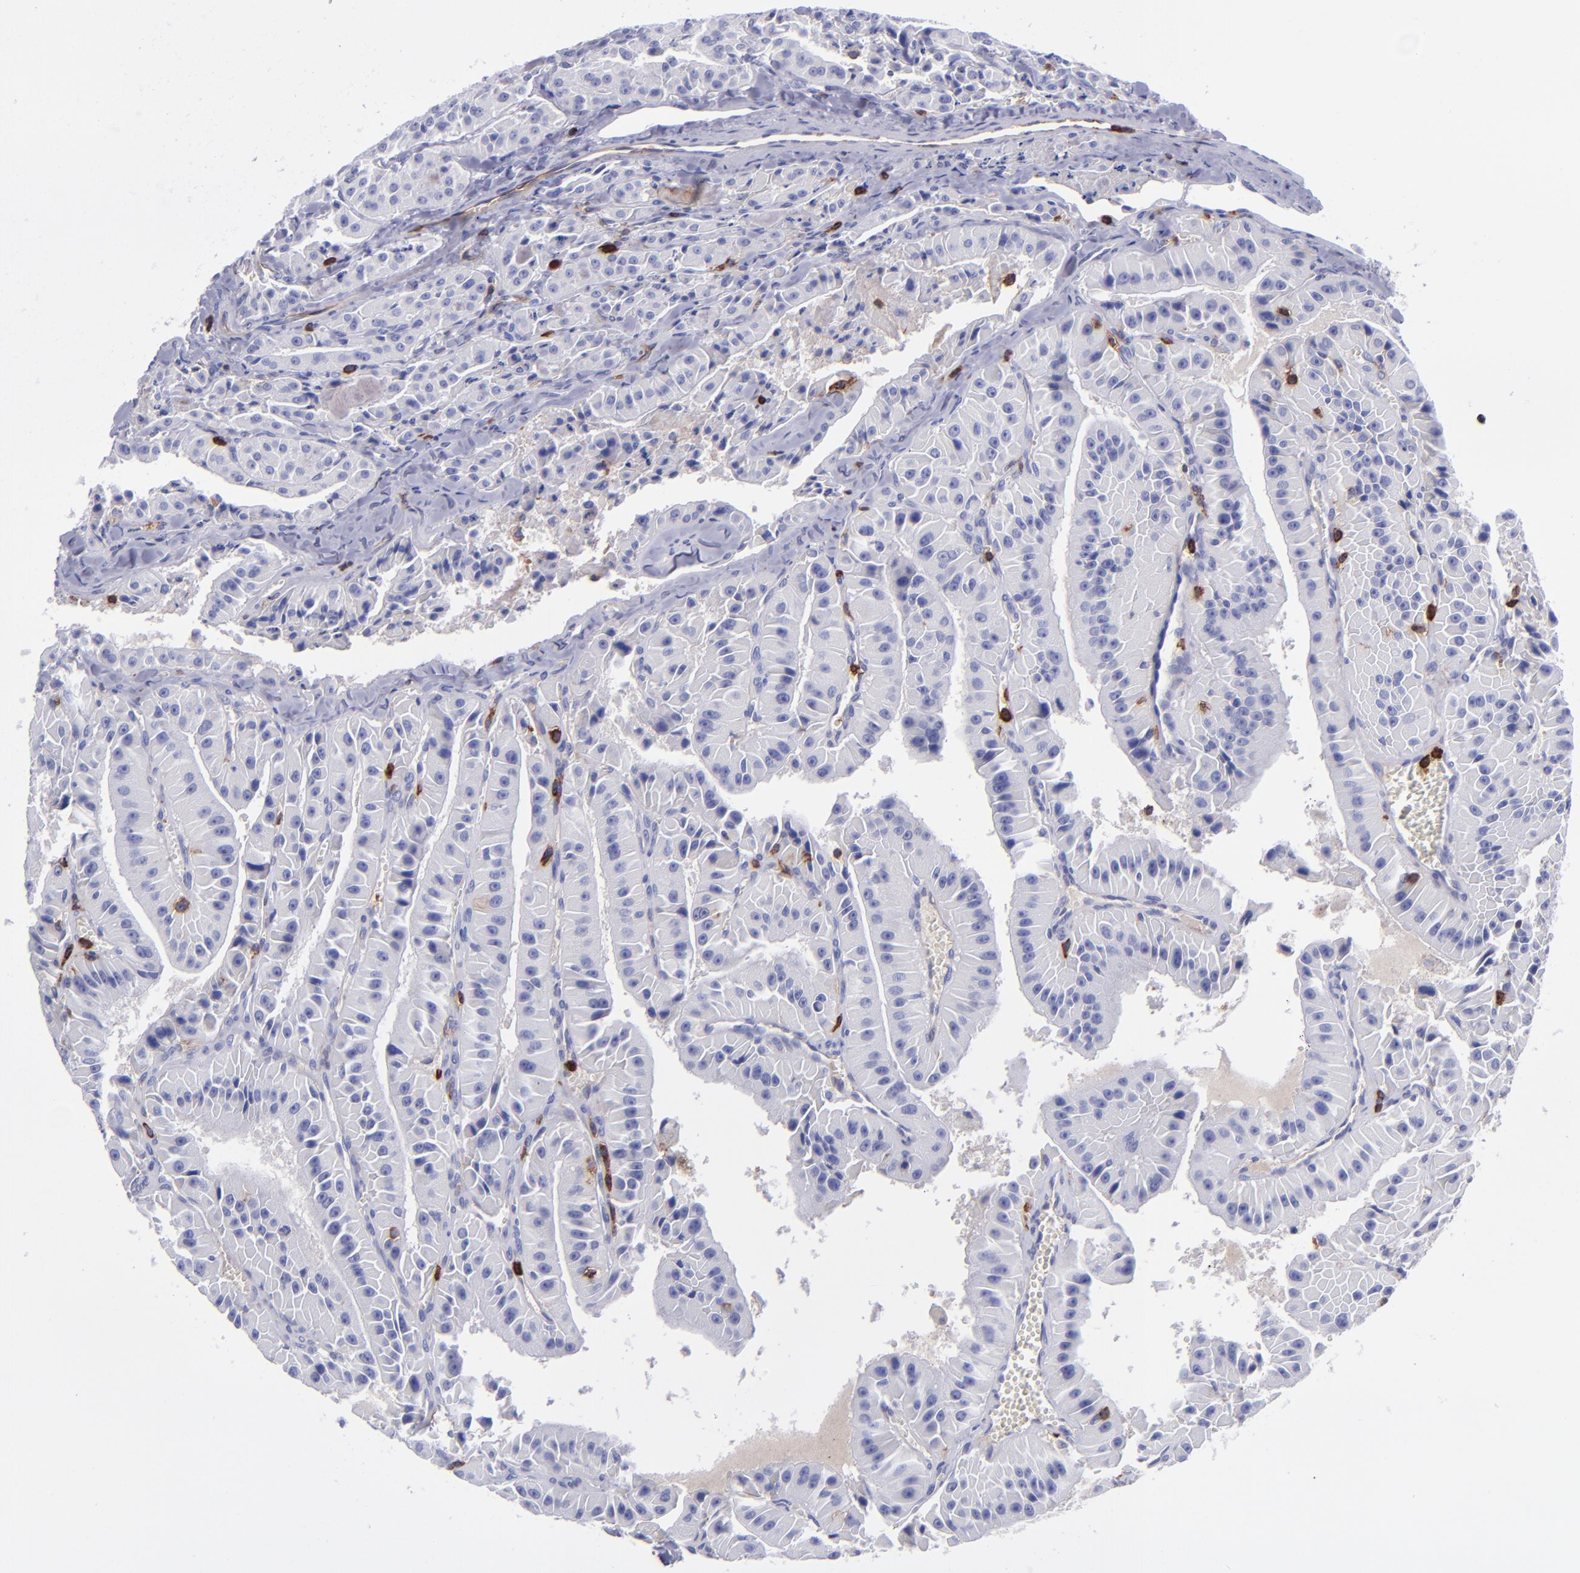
{"staining": {"intensity": "negative", "quantity": "none", "location": "none"}, "tissue": "thyroid cancer", "cell_type": "Tumor cells", "image_type": "cancer", "snomed": [{"axis": "morphology", "description": "Carcinoma, NOS"}, {"axis": "topography", "description": "Thyroid gland"}], "caption": "Human thyroid cancer stained for a protein using immunohistochemistry demonstrates no positivity in tumor cells.", "gene": "ICAM3", "patient": {"sex": "male", "age": 76}}